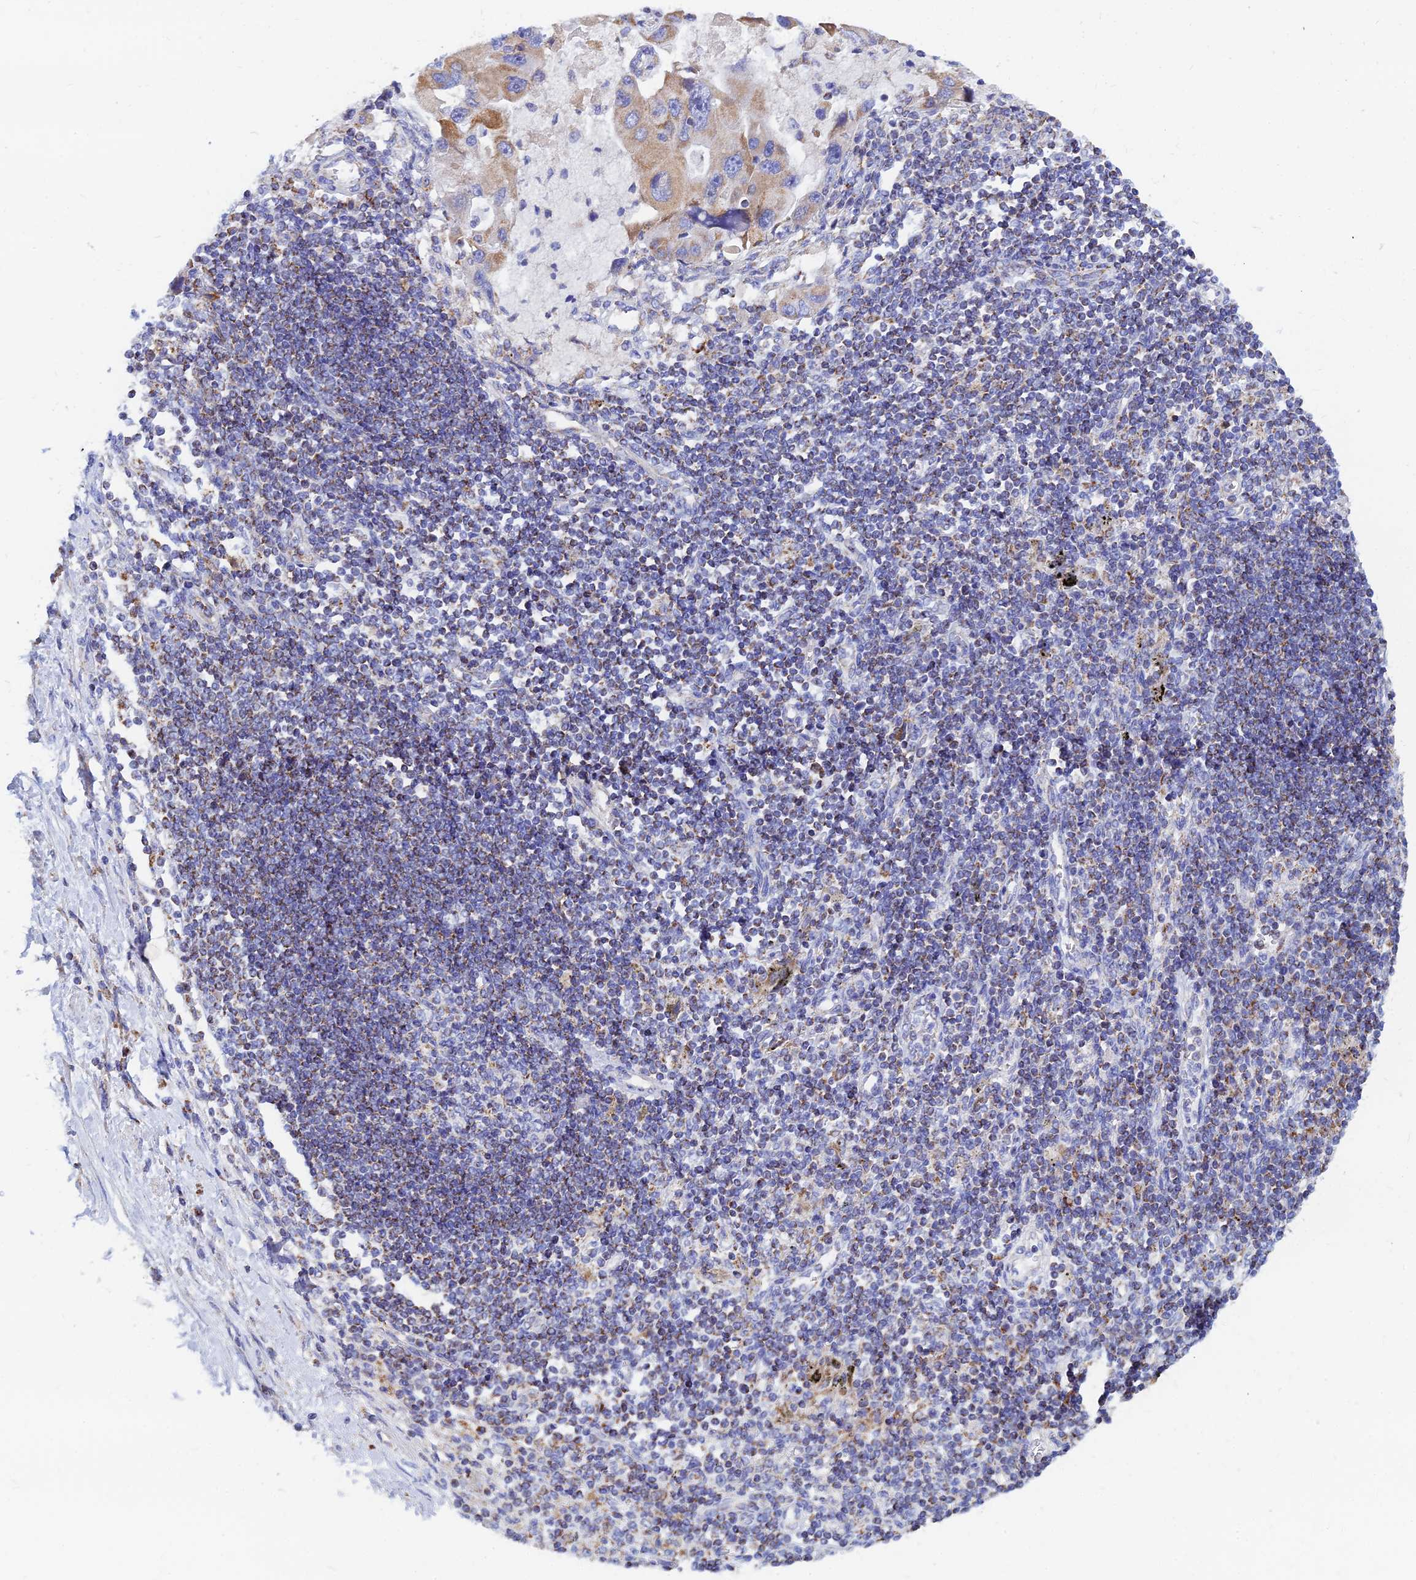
{"staining": {"intensity": "weak", "quantity": "25%-75%", "location": "cytoplasmic/membranous"}, "tissue": "lung cancer", "cell_type": "Tumor cells", "image_type": "cancer", "snomed": [{"axis": "morphology", "description": "Adenocarcinoma, NOS"}, {"axis": "topography", "description": "Lung"}], "caption": "The micrograph demonstrates staining of adenocarcinoma (lung), revealing weak cytoplasmic/membranous protein staining (brown color) within tumor cells. The protein of interest is shown in brown color, while the nuclei are stained blue.", "gene": "MGST1", "patient": {"sex": "female", "age": 54}}